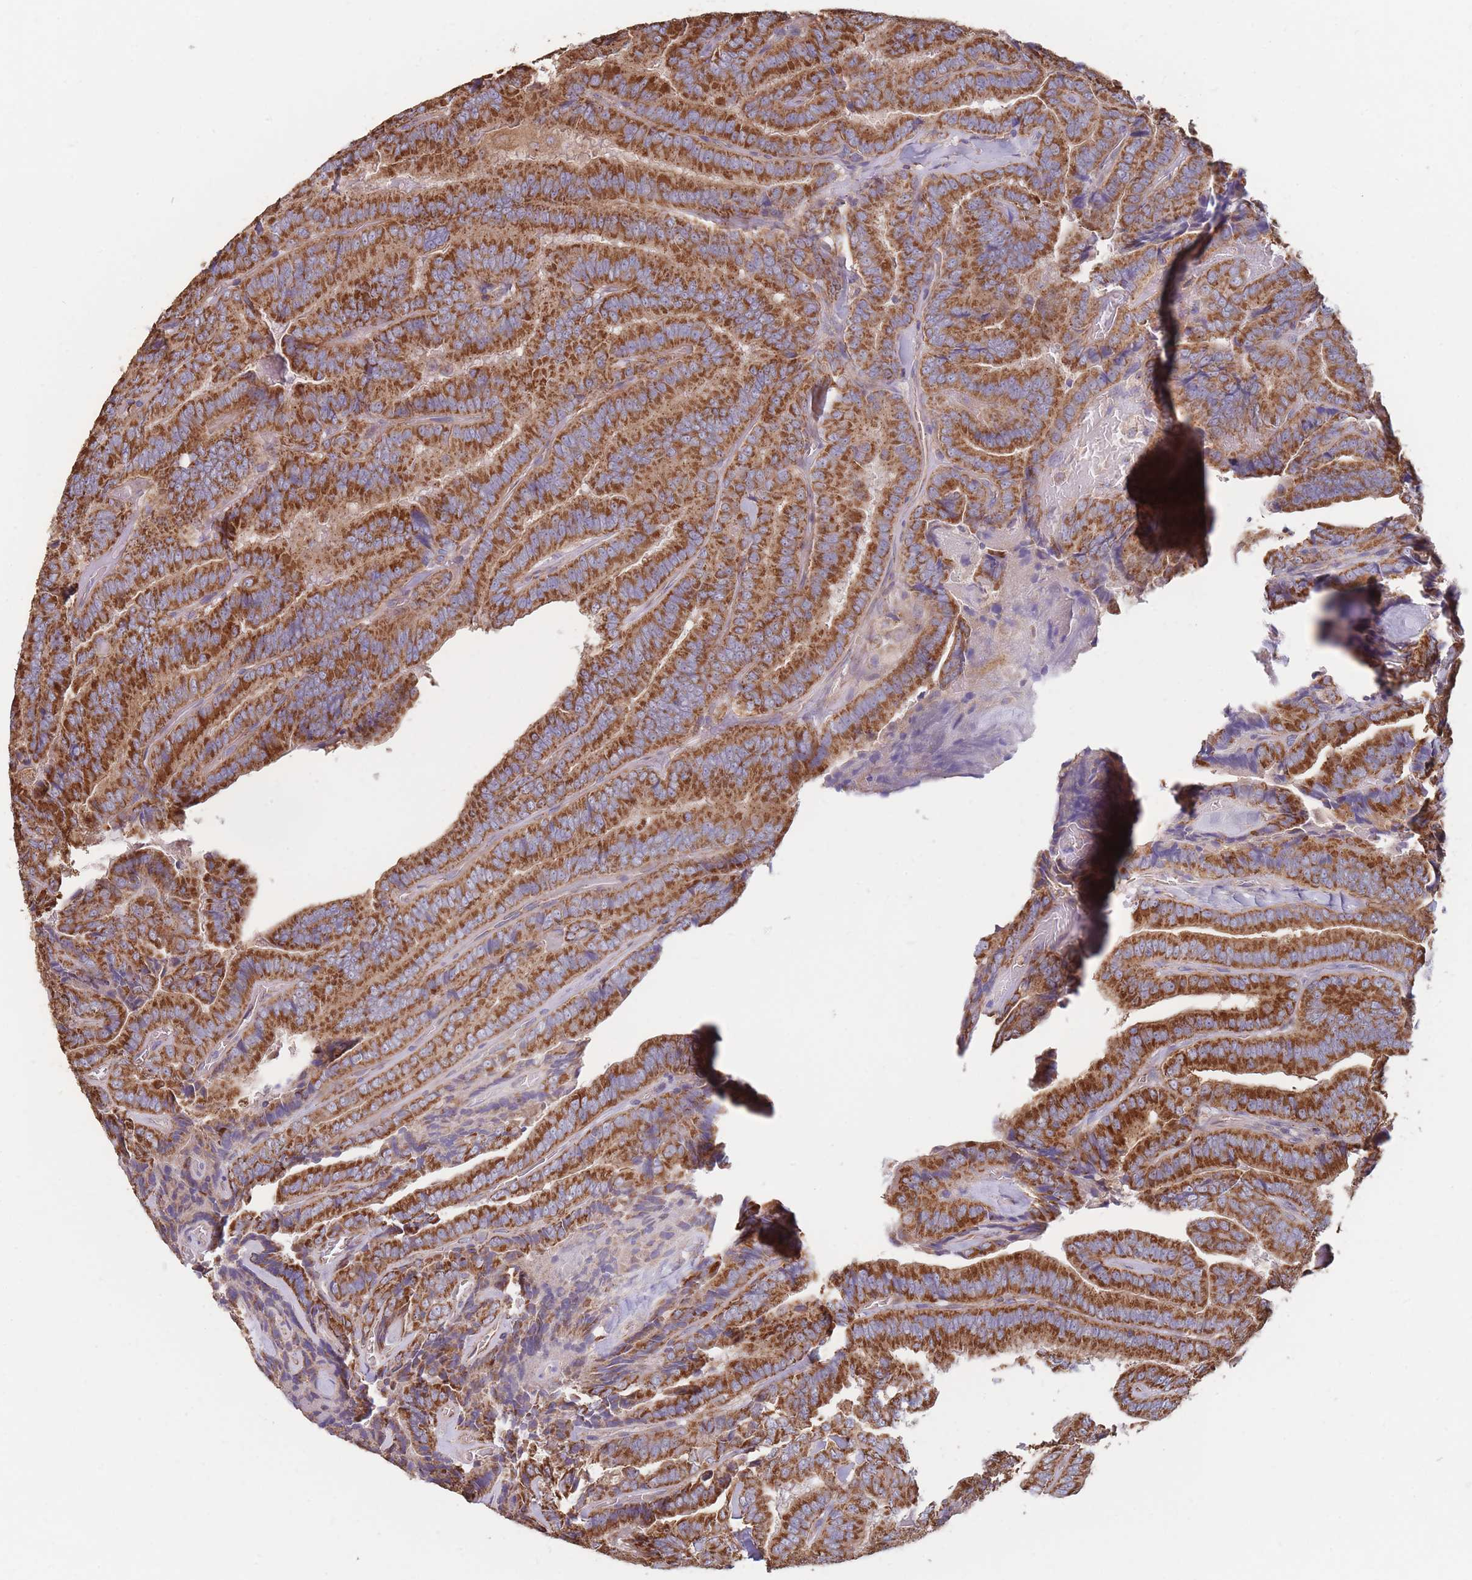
{"staining": {"intensity": "strong", "quantity": ">75%", "location": "cytoplasmic/membranous"}, "tissue": "thyroid cancer", "cell_type": "Tumor cells", "image_type": "cancer", "snomed": [{"axis": "morphology", "description": "Papillary adenocarcinoma, NOS"}, {"axis": "topography", "description": "Thyroid gland"}], "caption": "Protein staining by immunohistochemistry shows strong cytoplasmic/membranous staining in about >75% of tumor cells in papillary adenocarcinoma (thyroid). (Brightfield microscopy of DAB IHC at high magnification).", "gene": "KIF16B", "patient": {"sex": "male", "age": 61}}